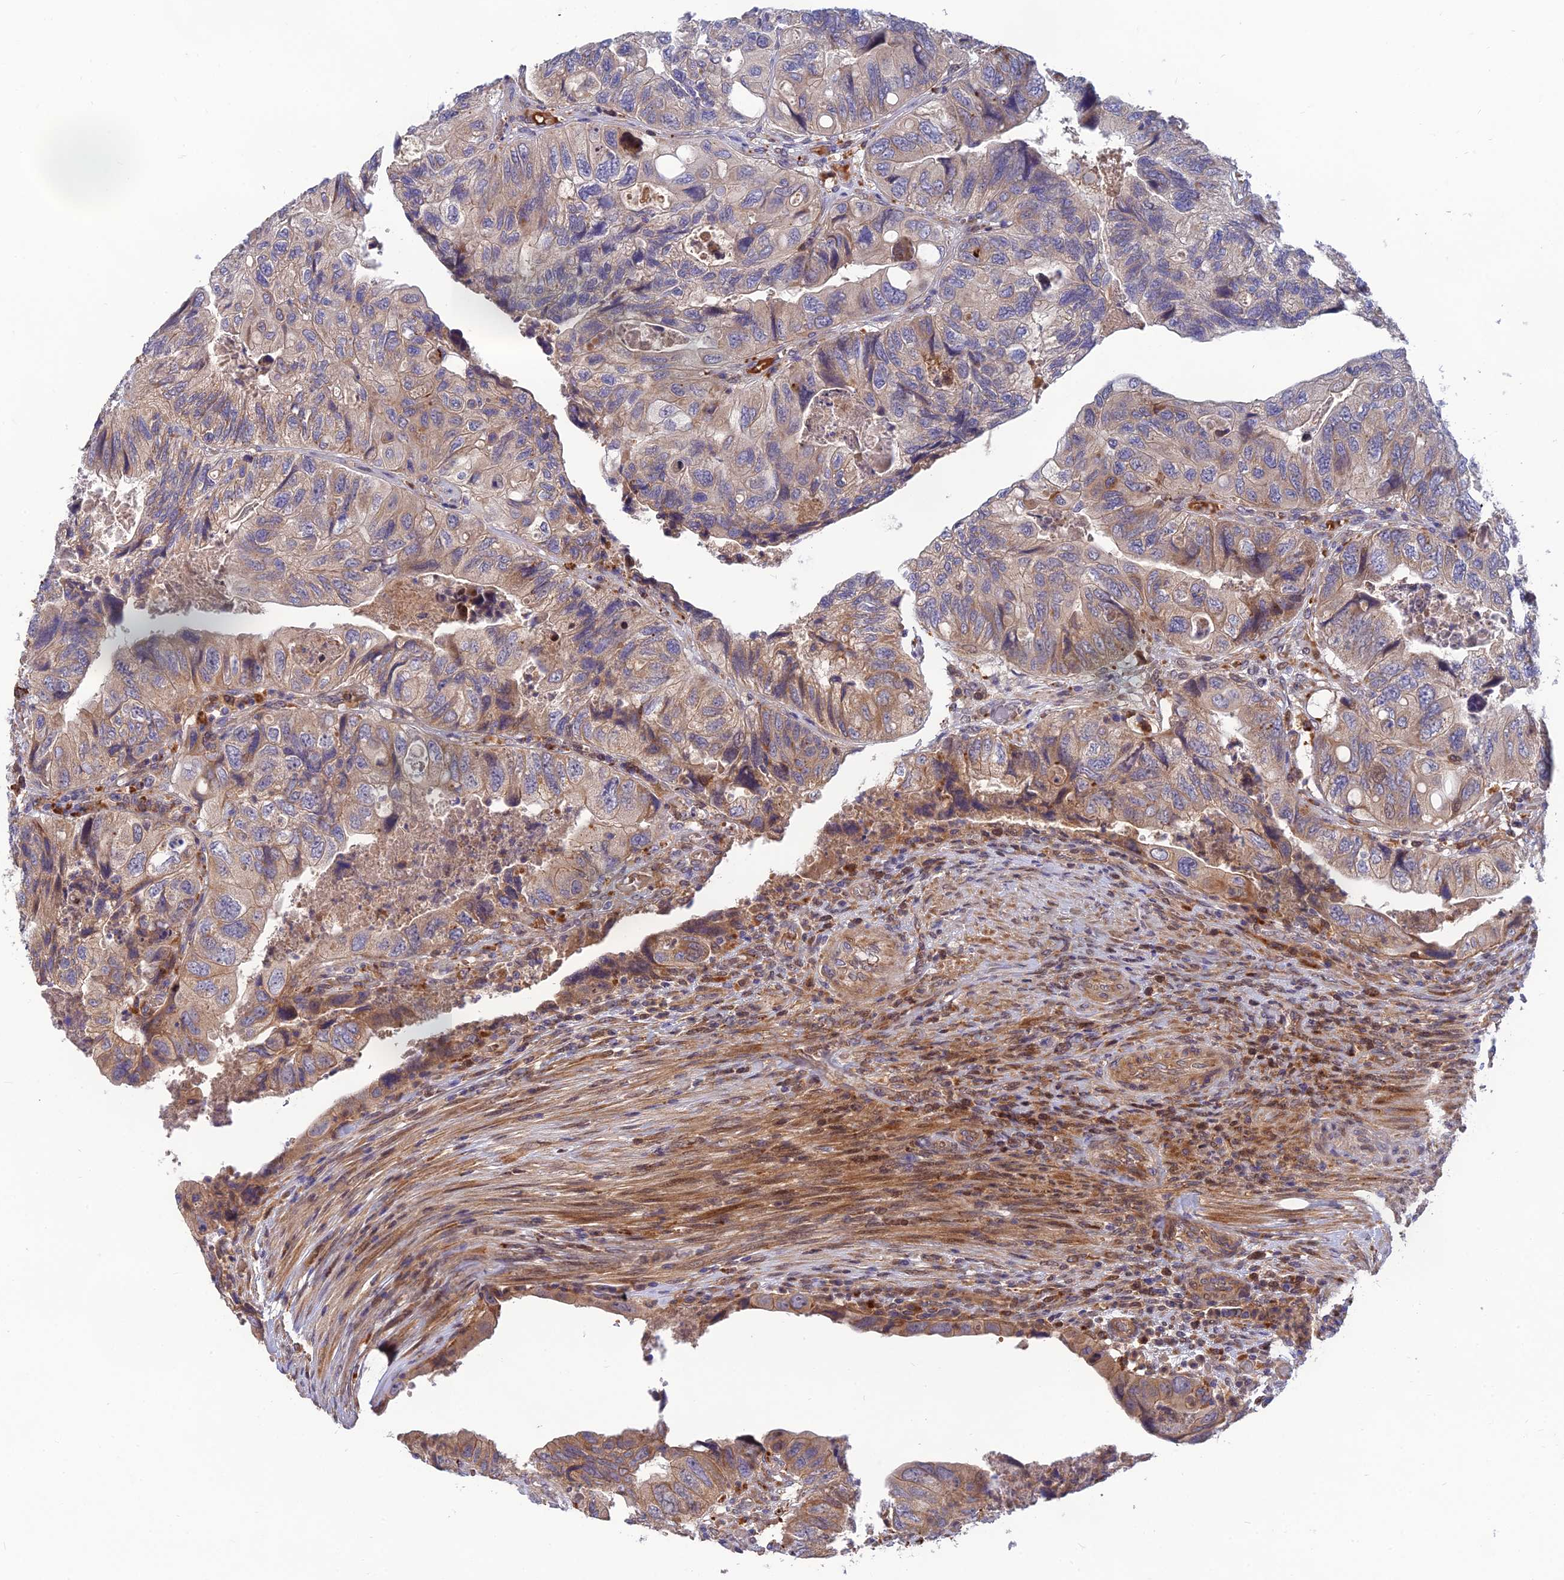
{"staining": {"intensity": "weak", "quantity": "25%-75%", "location": "cytoplasmic/membranous"}, "tissue": "colorectal cancer", "cell_type": "Tumor cells", "image_type": "cancer", "snomed": [{"axis": "morphology", "description": "Adenocarcinoma, NOS"}, {"axis": "topography", "description": "Rectum"}], "caption": "A micrograph of adenocarcinoma (colorectal) stained for a protein exhibits weak cytoplasmic/membranous brown staining in tumor cells.", "gene": "FAM151B", "patient": {"sex": "male", "age": 63}}